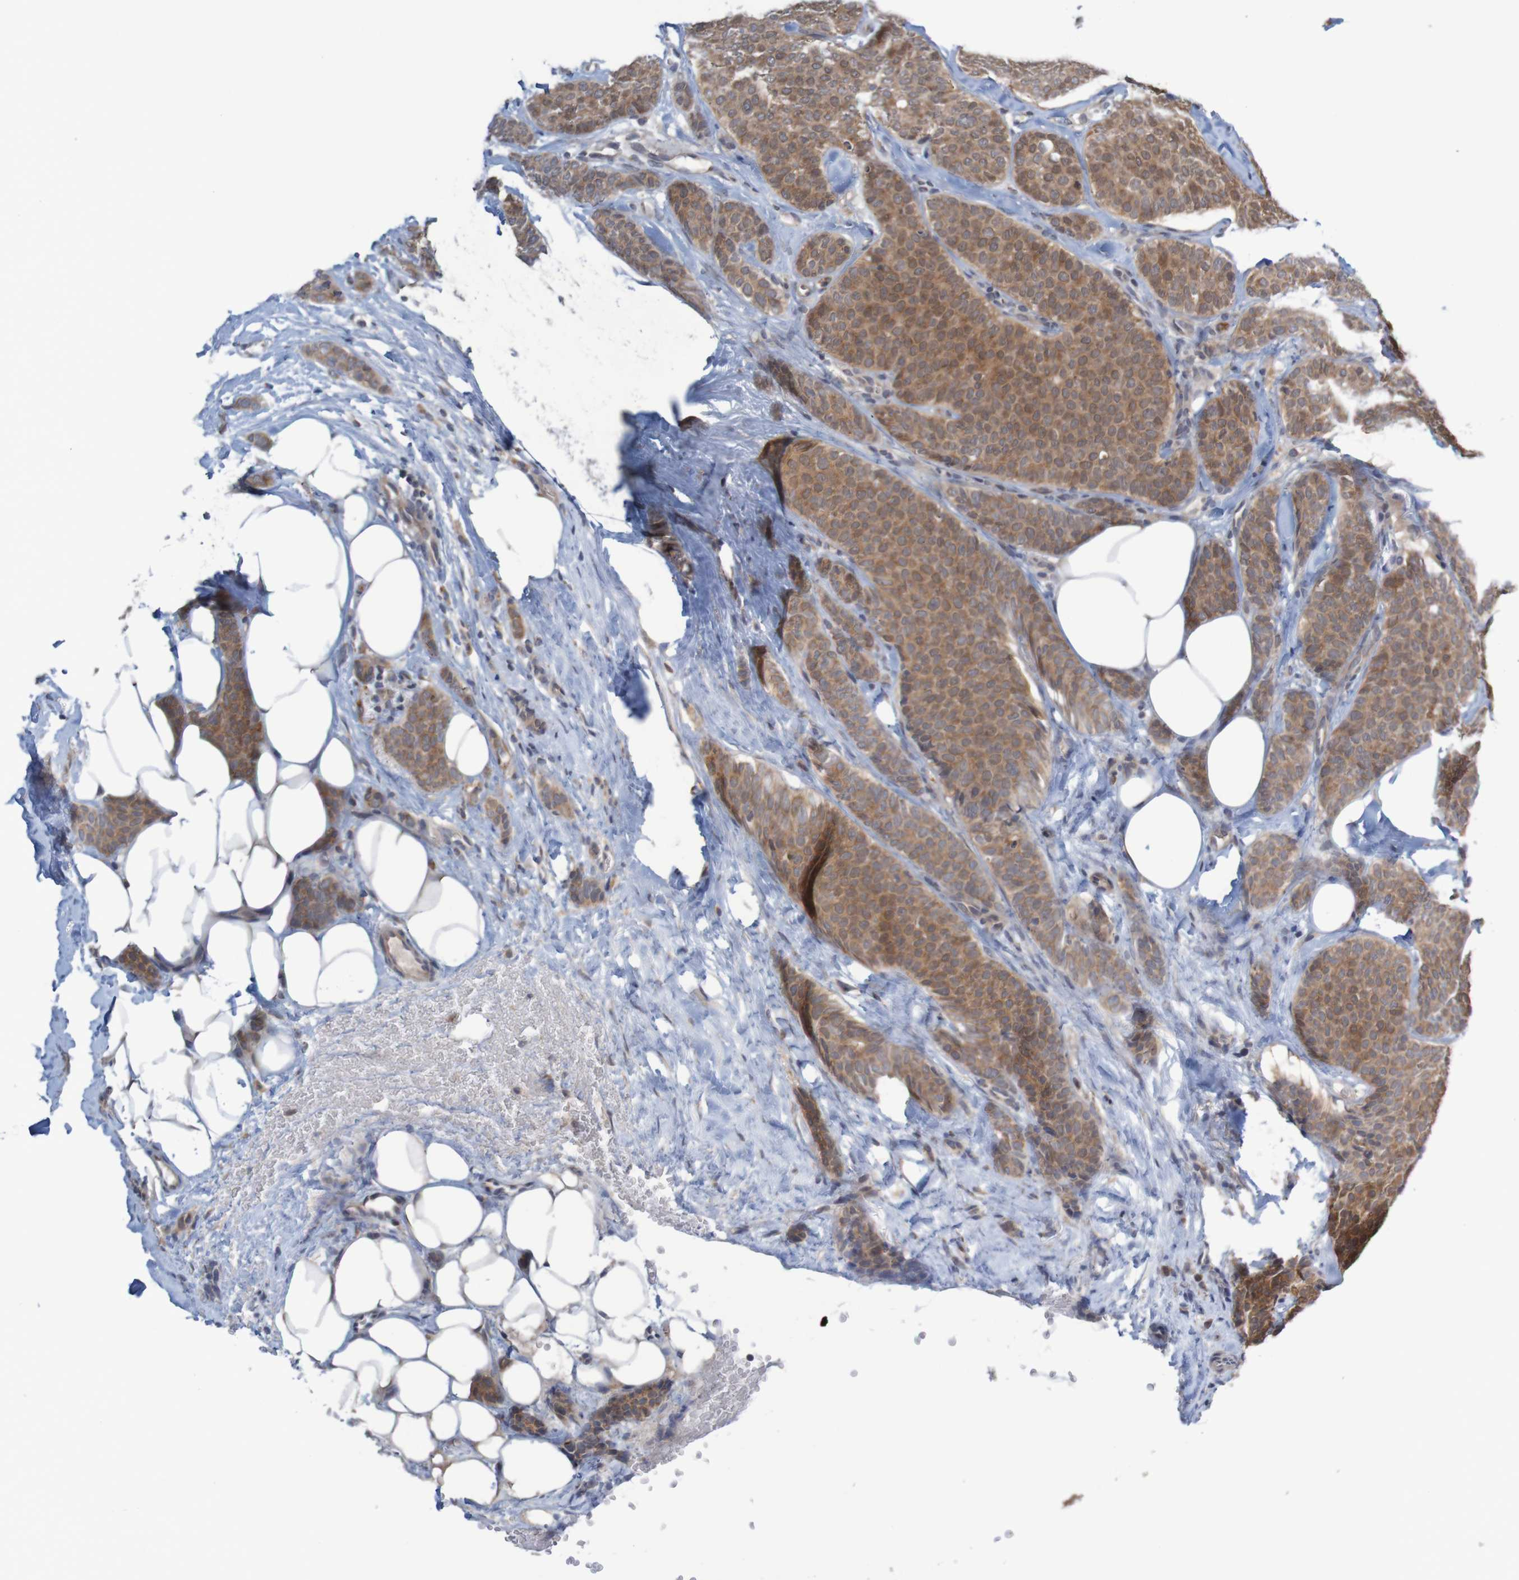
{"staining": {"intensity": "moderate", "quantity": ">75%", "location": "cytoplasmic/membranous"}, "tissue": "breast cancer", "cell_type": "Tumor cells", "image_type": "cancer", "snomed": [{"axis": "morphology", "description": "Lobular carcinoma"}, {"axis": "topography", "description": "Skin"}, {"axis": "topography", "description": "Breast"}], "caption": "Lobular carcinoma (breast) stained with a protein marker demonstrates moderate staining in tumor cells.", "gene": "ANKK1", "patient": {"sex": "female", "age": 46}}